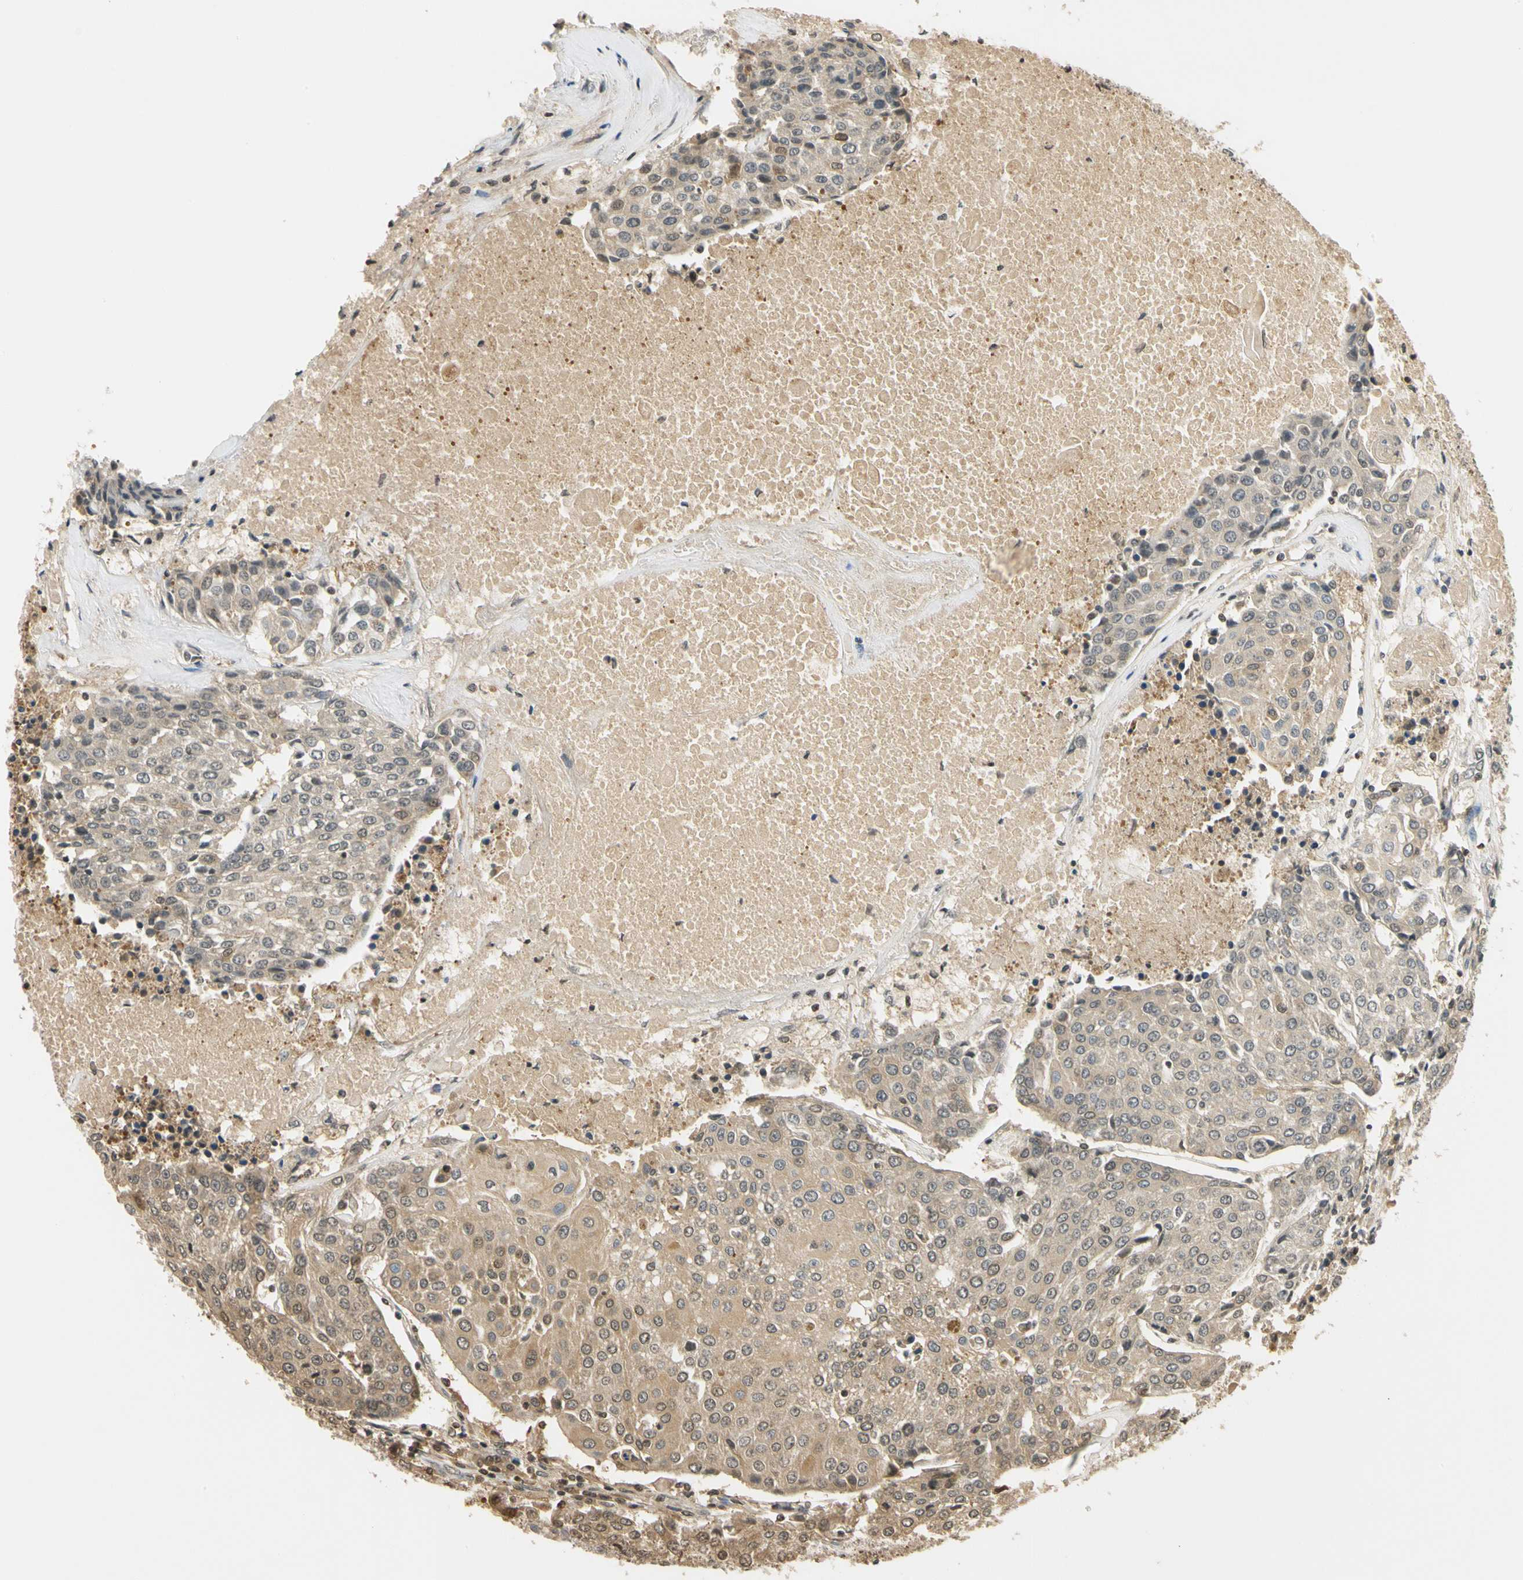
{"staining": {"intensity": "moderate", "quantity": ">75%", "location": "cytoplasmic/membranous"}, "tissue": "urothelial cancer", "cell_type": "Tumor cells", "image_type": "cancer", "snomed": [{"axis": "morphology", "description": "Urothelial carcinoma, High grade"}, {"axis": "topography", "description": "Urinary bladder"}], "caption": "This image displays immunohistochemistry (IHC) staining of human urothelial carcinoma (high-grade), with medium moderate cytoplasmic/membranous expression in approximately >75% of tumor cells.", "gene": "SOD1", "patient": {"sex": "female", "age": 85}}